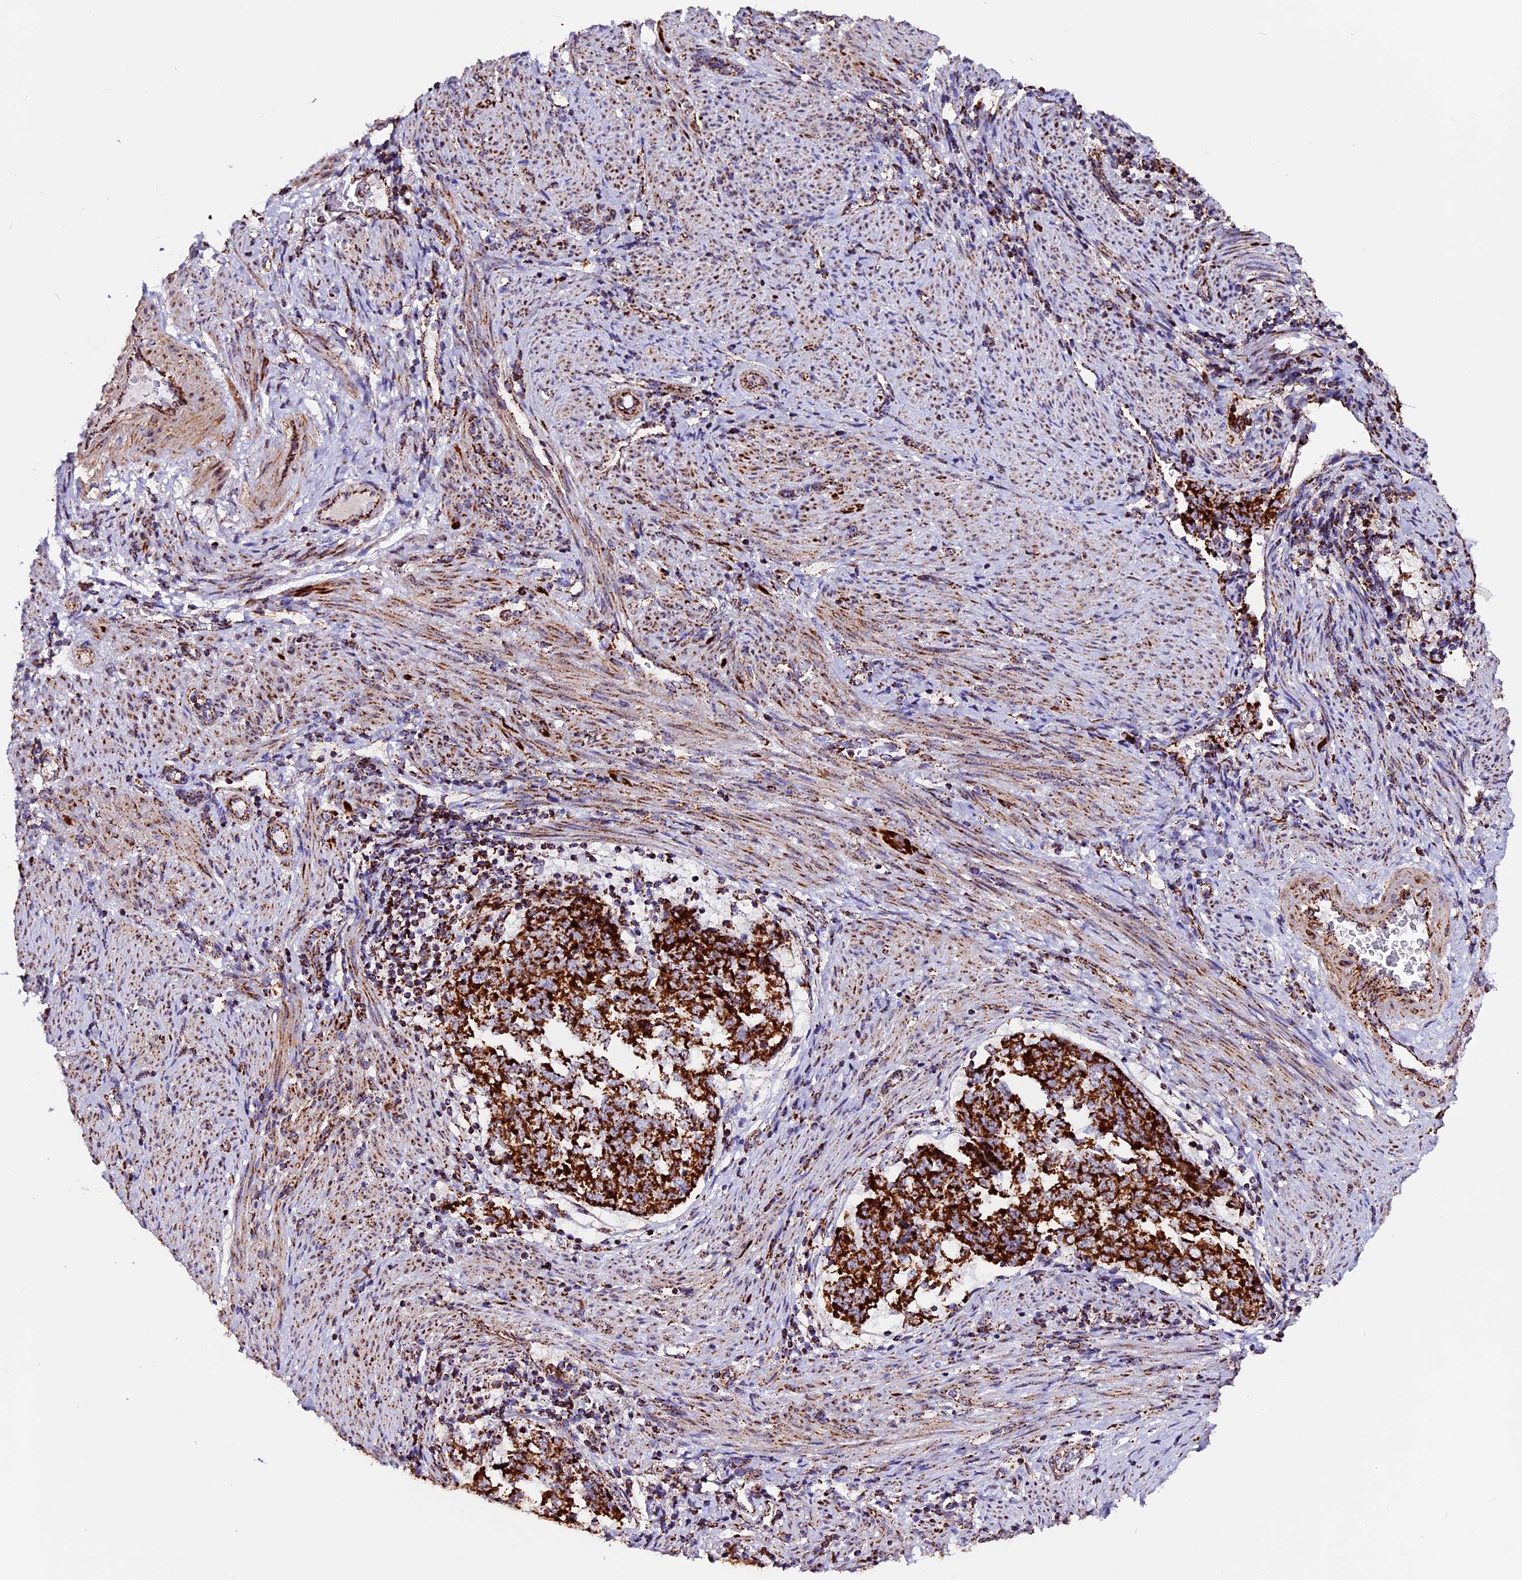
{"staining": {"intensity": "strong", "quantity": ">75%", "location": "cytoplasmic/membranous"}, "tissue": "endometrial cancer", "cell_type": "Tumor cells", "image_type": "cancer", "snomed": [{"axis": "morphology", "description": "Adenocarcinoma, NOS"}, {"axis": "topography", "description": "Endometrium"}], "caption": "Immunohistochemical staining of adenocarcinoma (endometrial) exhibits high levels of strong cytoplasmic/membranous positivity in about >75% of tumor cells.", "gene": "CX3CL1", "patient": {"sex": "female", "age": 80}}